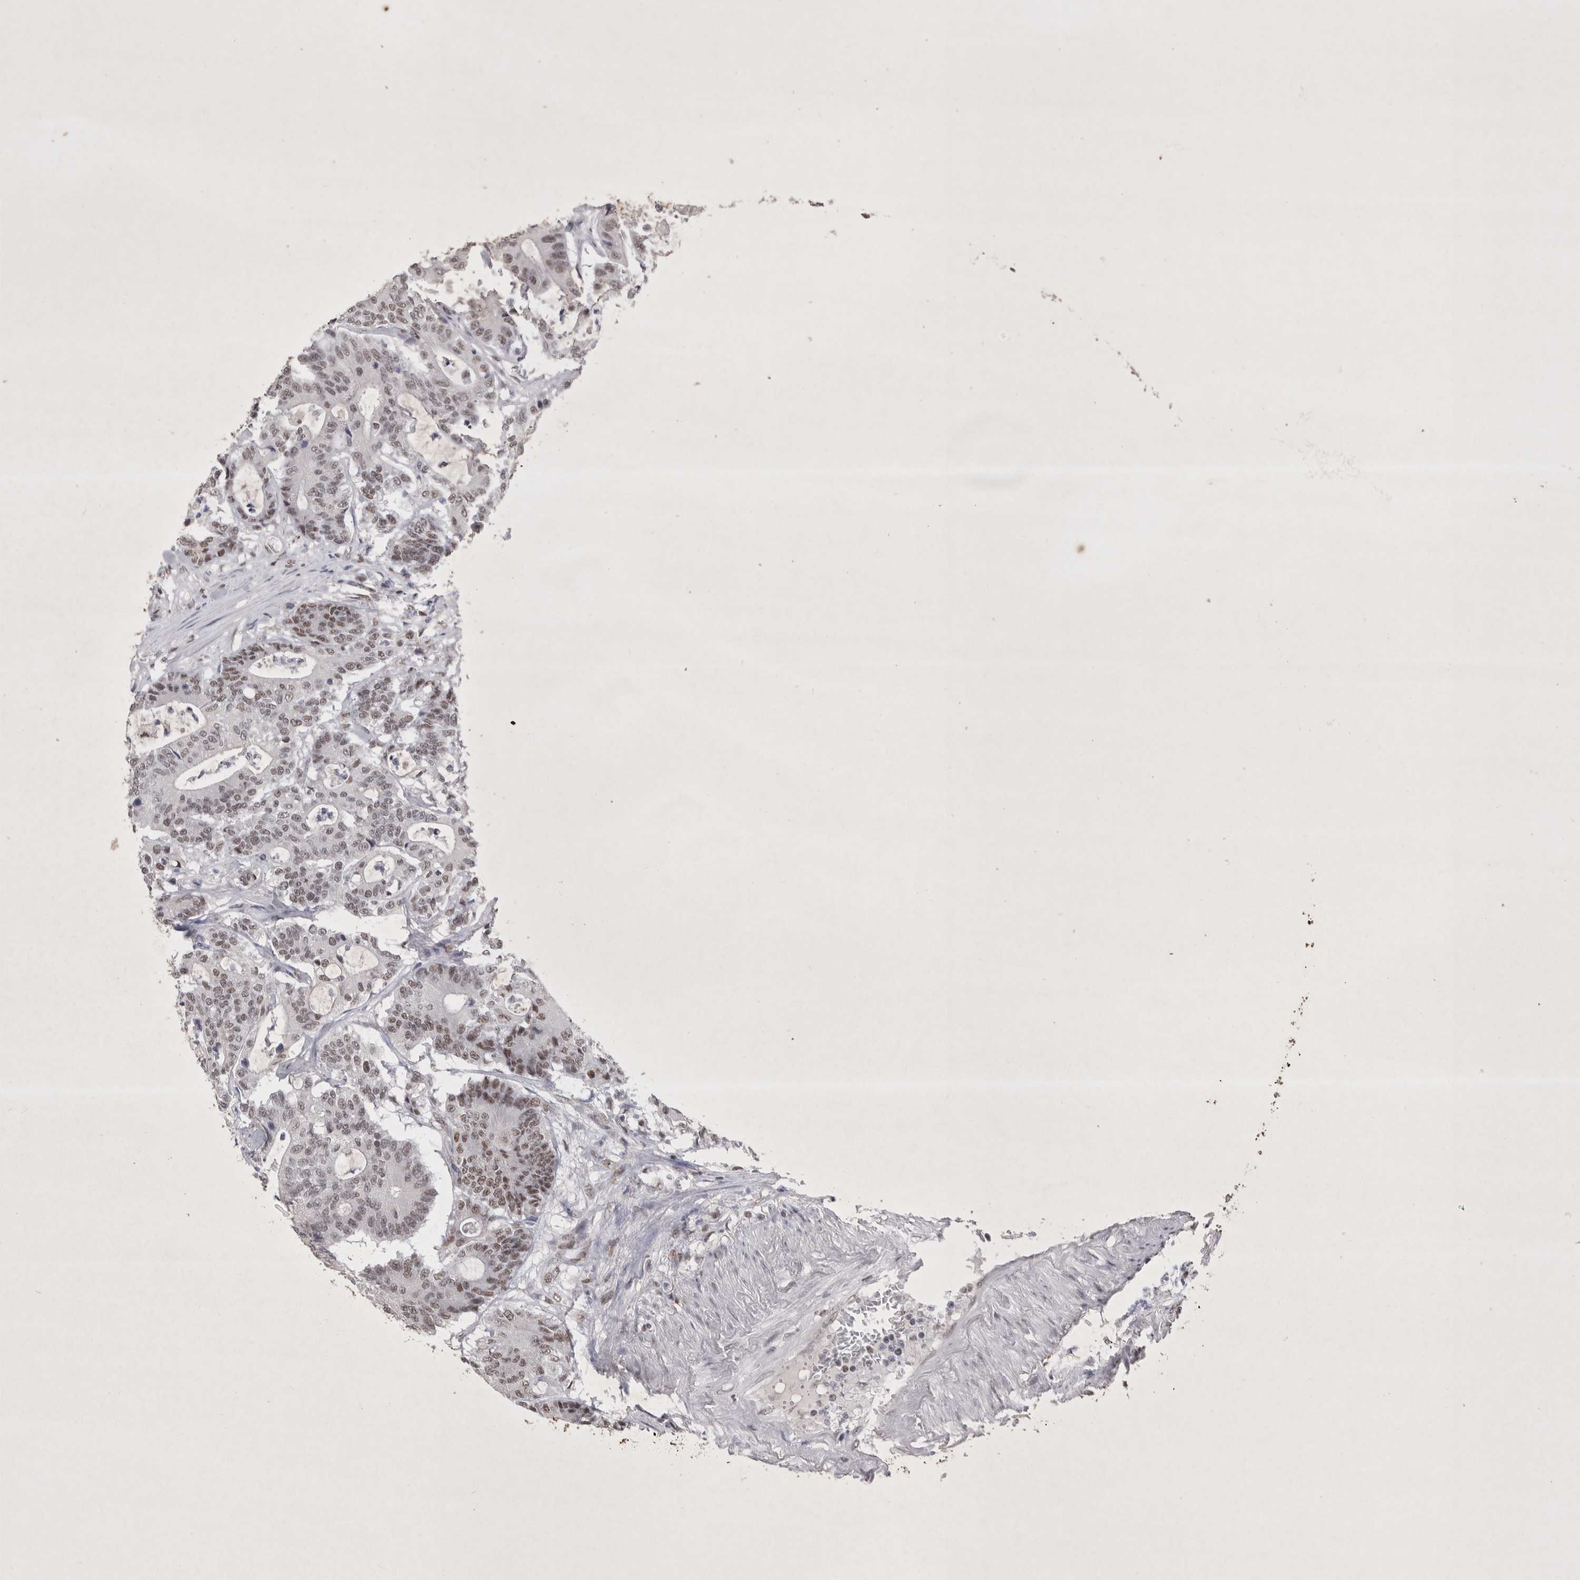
{"staining": {"intensity": "moderate", "quantity": "25%-75%", "location": "nuclear"}, "tissue": "colorectal cancer", "cell_type": "Tumor cells", "image_type": "cancer", "snomed": [{"axis": "morphology", "description": "Adenocarcinoma, NOS"}, {"axis": "topography", "description": "Colon"}], "caption": "A brown stain shows moderate nuclear expression of a protein in adenocarcinoma (colorectal) tumor cells.", "gene": "RBM6", "patient": {"sex": "female", "age": 84}}